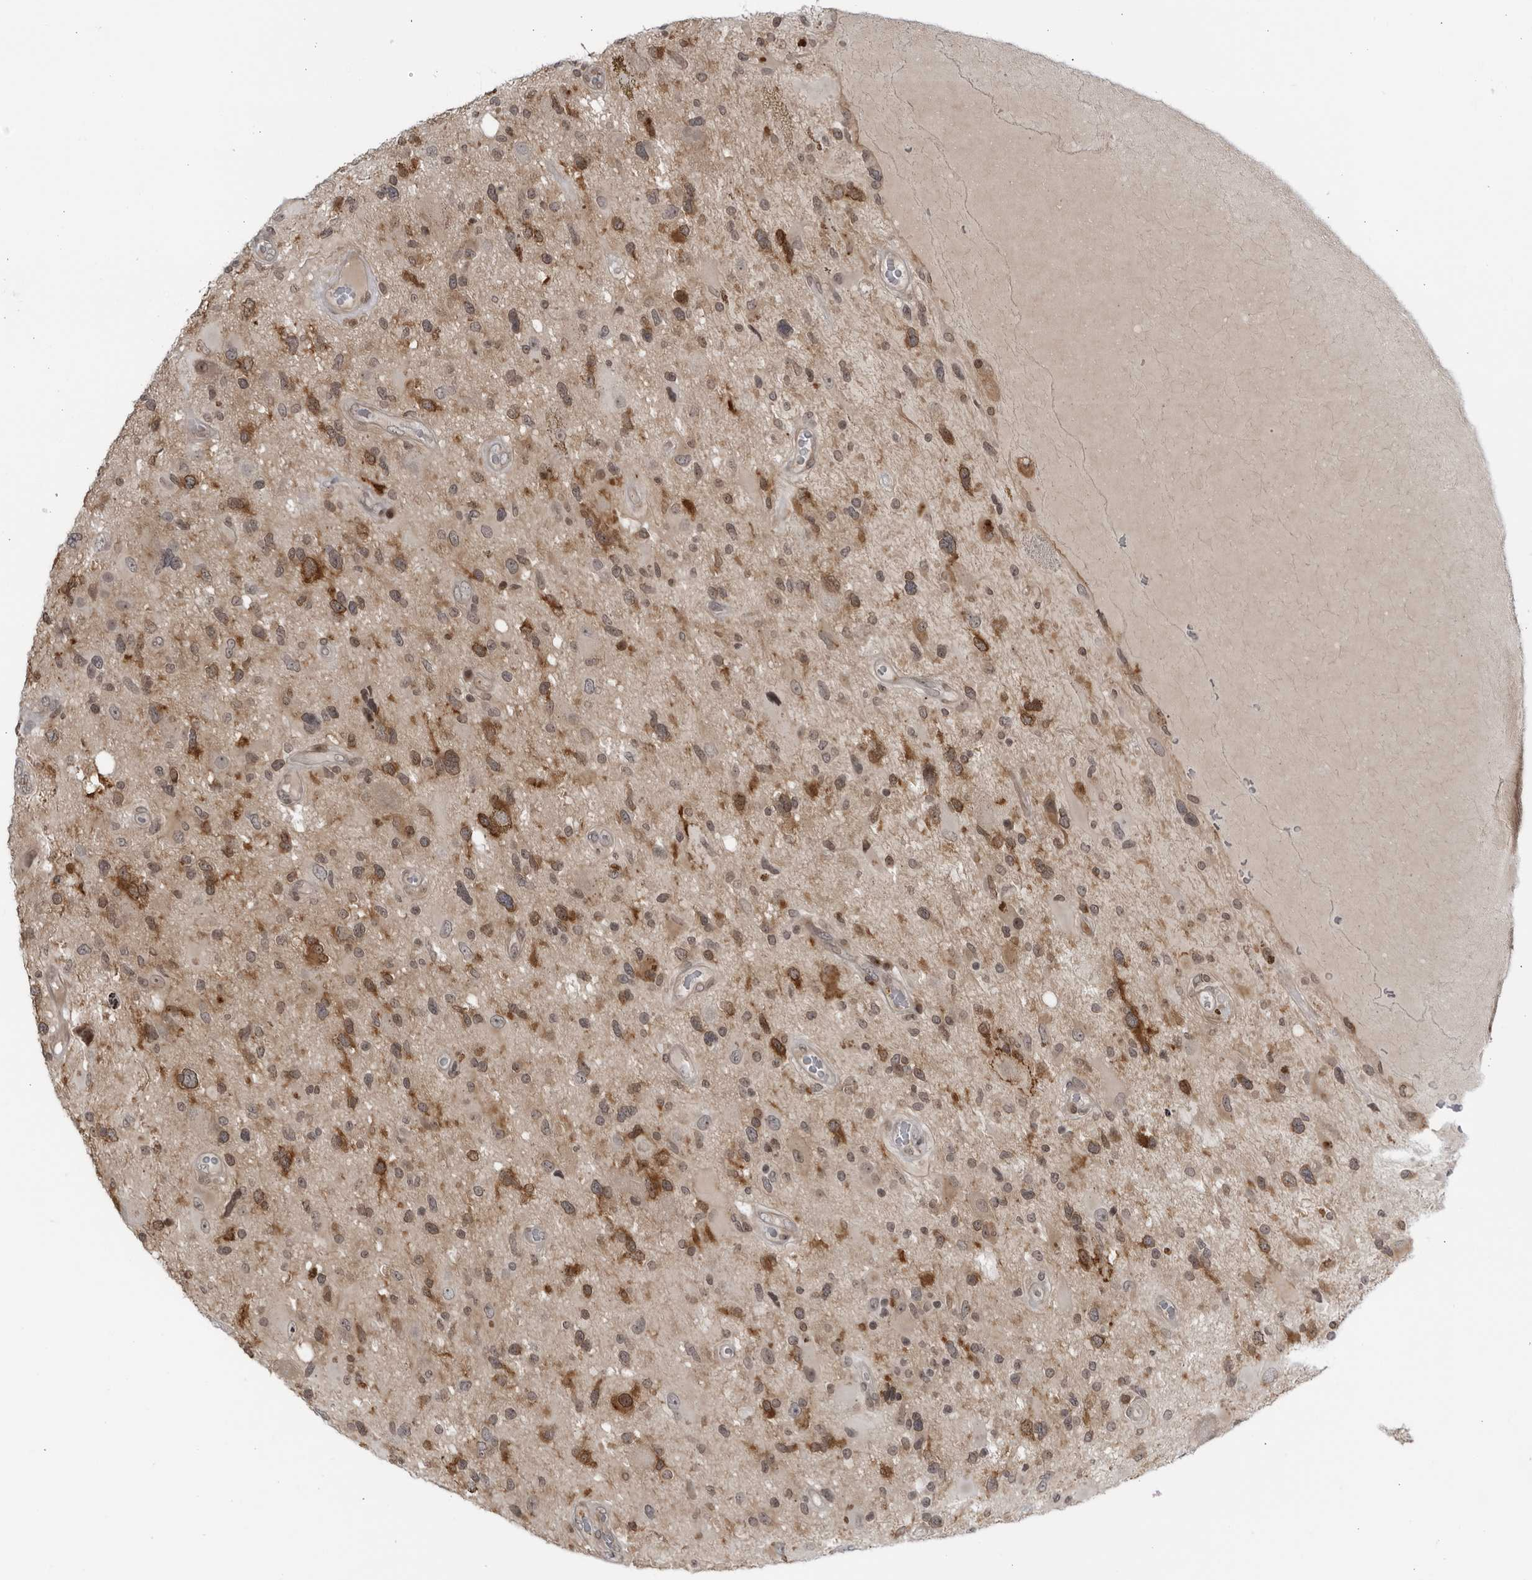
{"staining": {"intensity": "weak", "quantity": ">75%", "location": "cytoplasmic/membranous,nuclear"}, "tissue": "glioma", "cell_type": "Tumor cells", "image_type": "cancer", "snomed": [{"axis": "morphology", "description": "Glioma, malignant, High grade"}, {"axis": "topography", "description": "Brain"}], "caption": "High-power microscopy captured an immunohistochemistry micrograph of malignant glioma (high-grade), revealing weak cytoplasmic/membranous and nuclear positivity in about >75% of tumor cells. (DAB (3,3'-diaminobenzidine) = brown stain, brightfield microscopy at high magnification).", "gene": "DTL", "patient": {"sex": "male", "age": 33}}